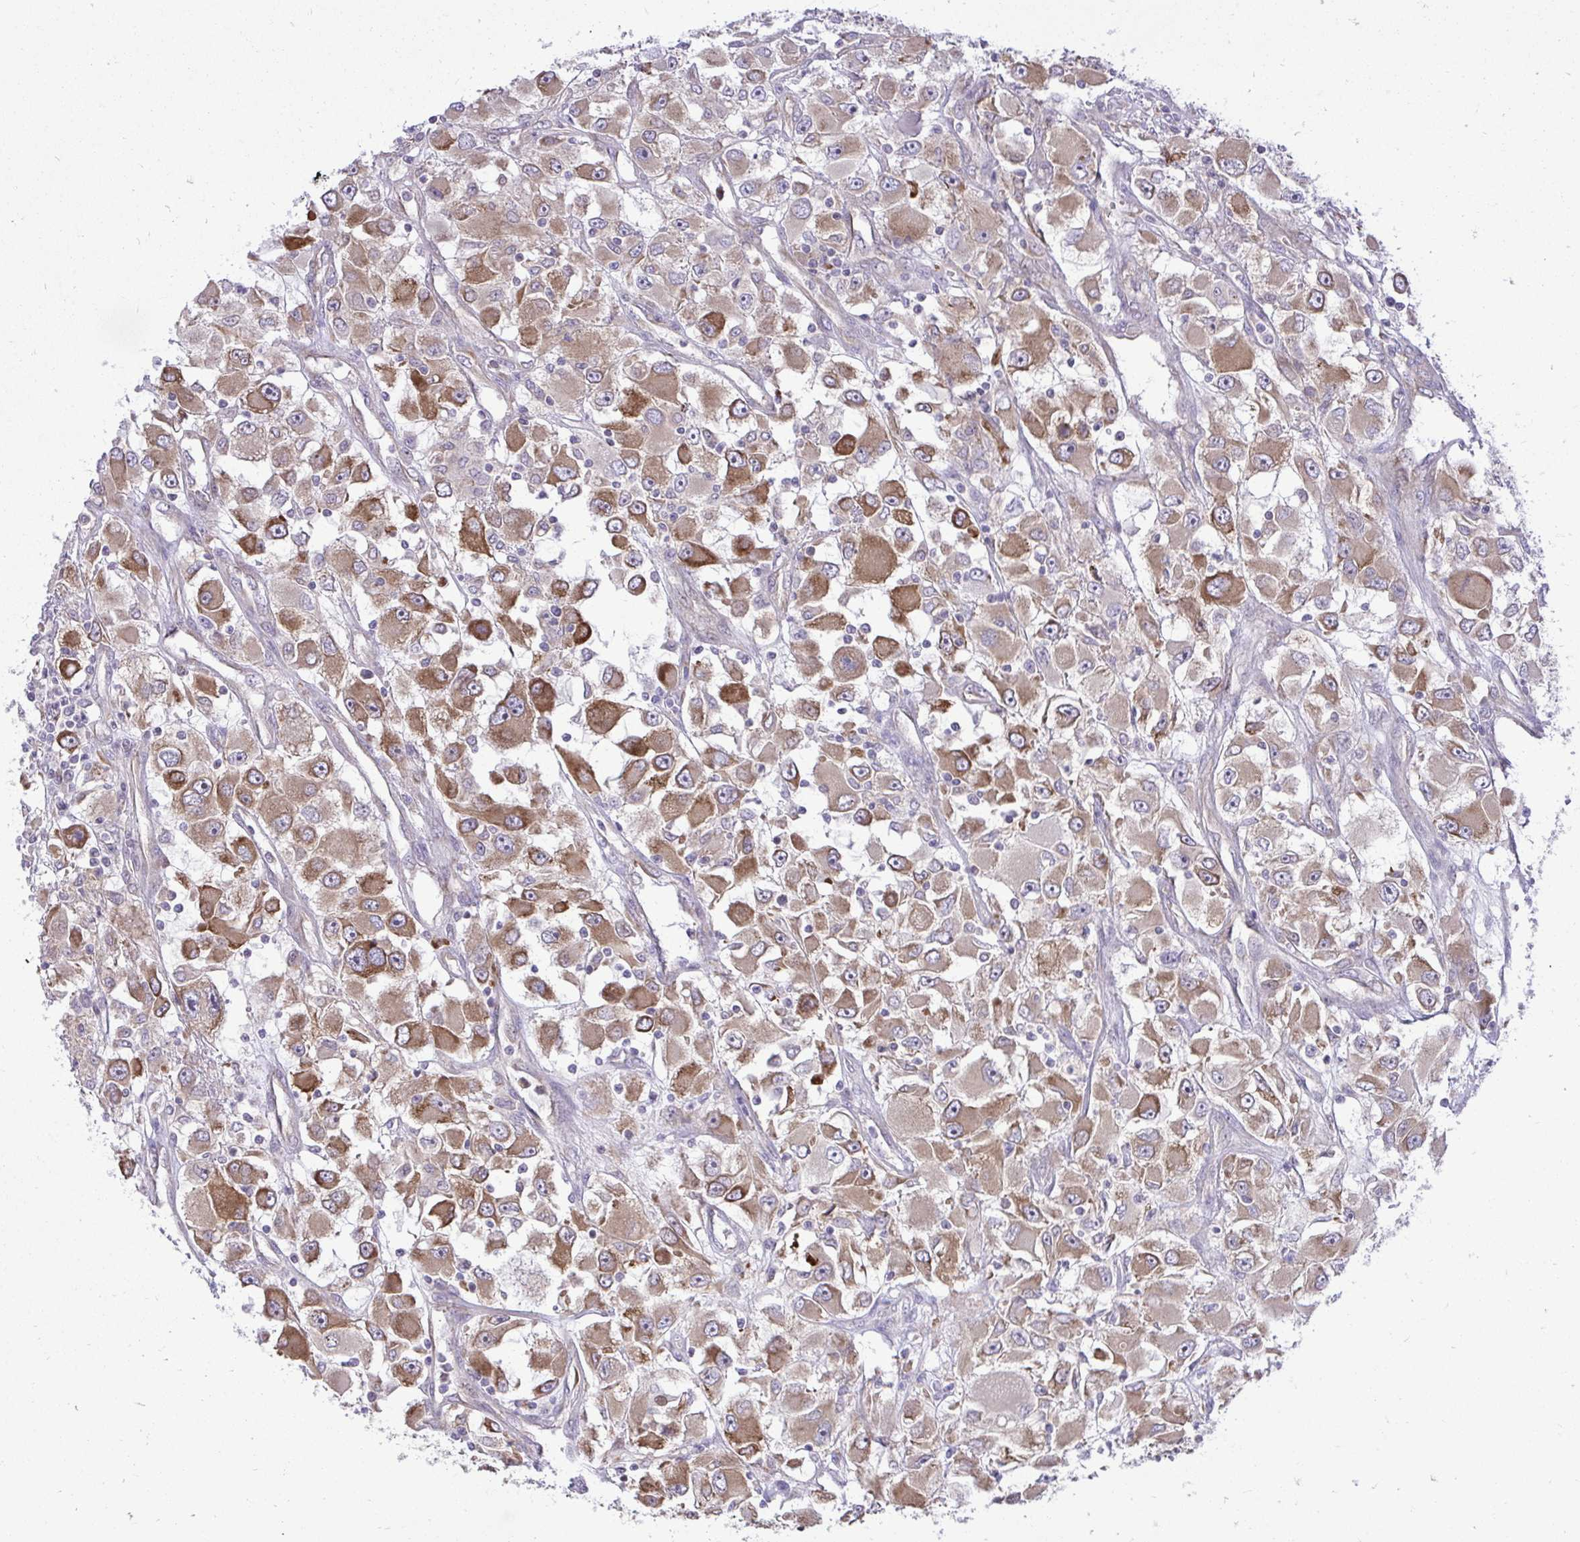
{"staining": {"intensity": "moderate", "quantity": "25%-75%", "location": "cytoplasmic/membranous"}, "tissue": "renal cancer", "cell_type": "Tumor cells", "image_type": "cancer", "snomed": [{"axis": "morphology", "description": "Adenocarcinoma, NOS"}, {"axis": "topography", "description": "Kidney"}], "caption": "Protein expression by immunohistochemistry exhibits moderate cytoplasmic/membranous positivity in approximately 25%-75% of tumor cells in adenocarcinoma (renal).", "gene": "METTL9", "patient": {"sex": "female", "age": 52}}